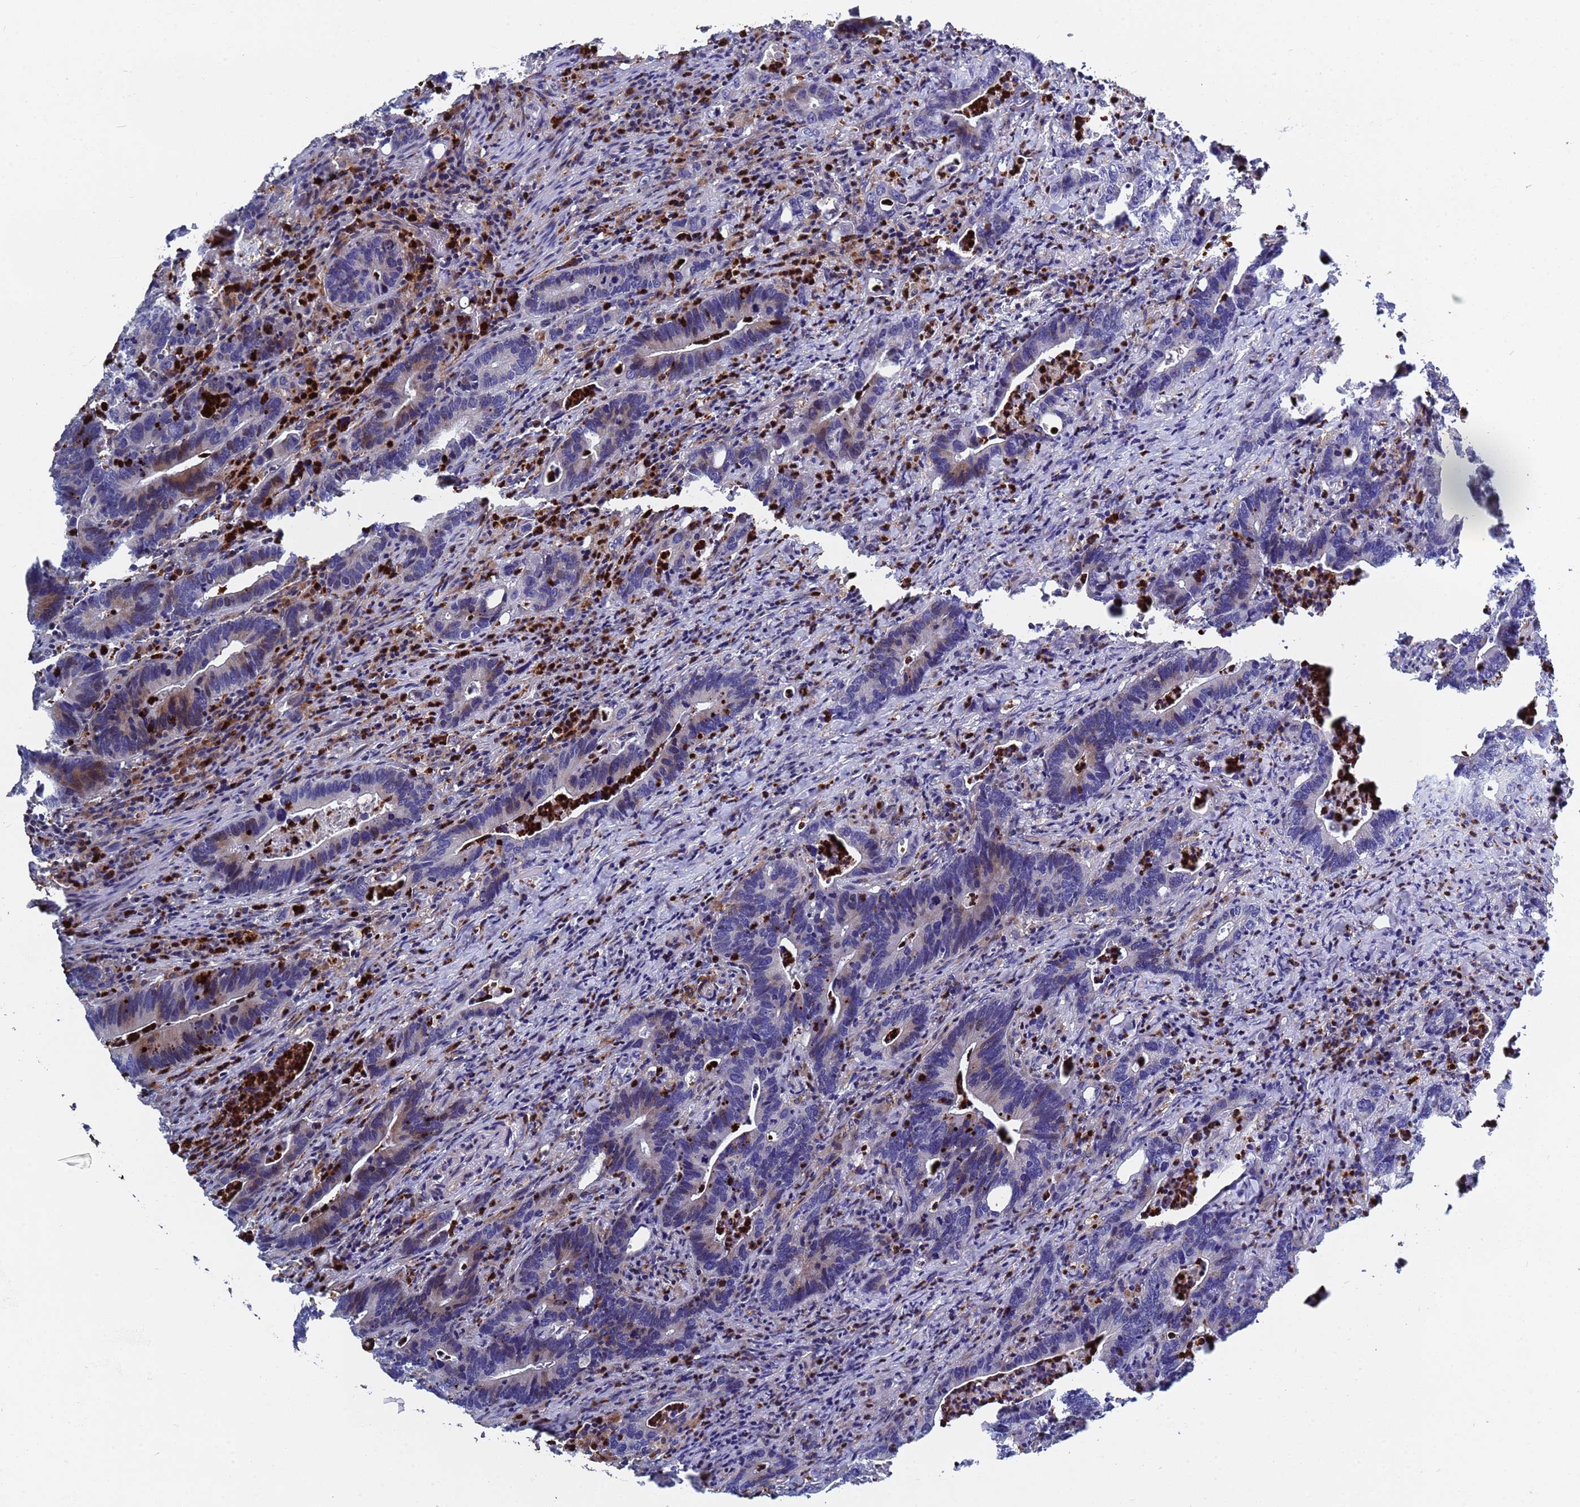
{"staining": {"intensity": "negative", "quantity": "none", "location": "none"}, "tissue": "colorectal cancer", "cell_type": "Tumor cells", "image_type": "cancer", "snomed": [{"axis": "morphology", "description": "Adenocarcinoma, NOS"}, {"axis": "topography", "description": "Colon"}], "caption": "Colorectal cancer was stained to show a protein in brown. There is no significant positivity in tumor cells. Brightfield microscopy of immunohistochemistry stained with DAB (brown) and hematoxylin (blue), captured at high magnification.", "gene": "TMBIM6", "patient": {"sex": "female", "age": 75}}